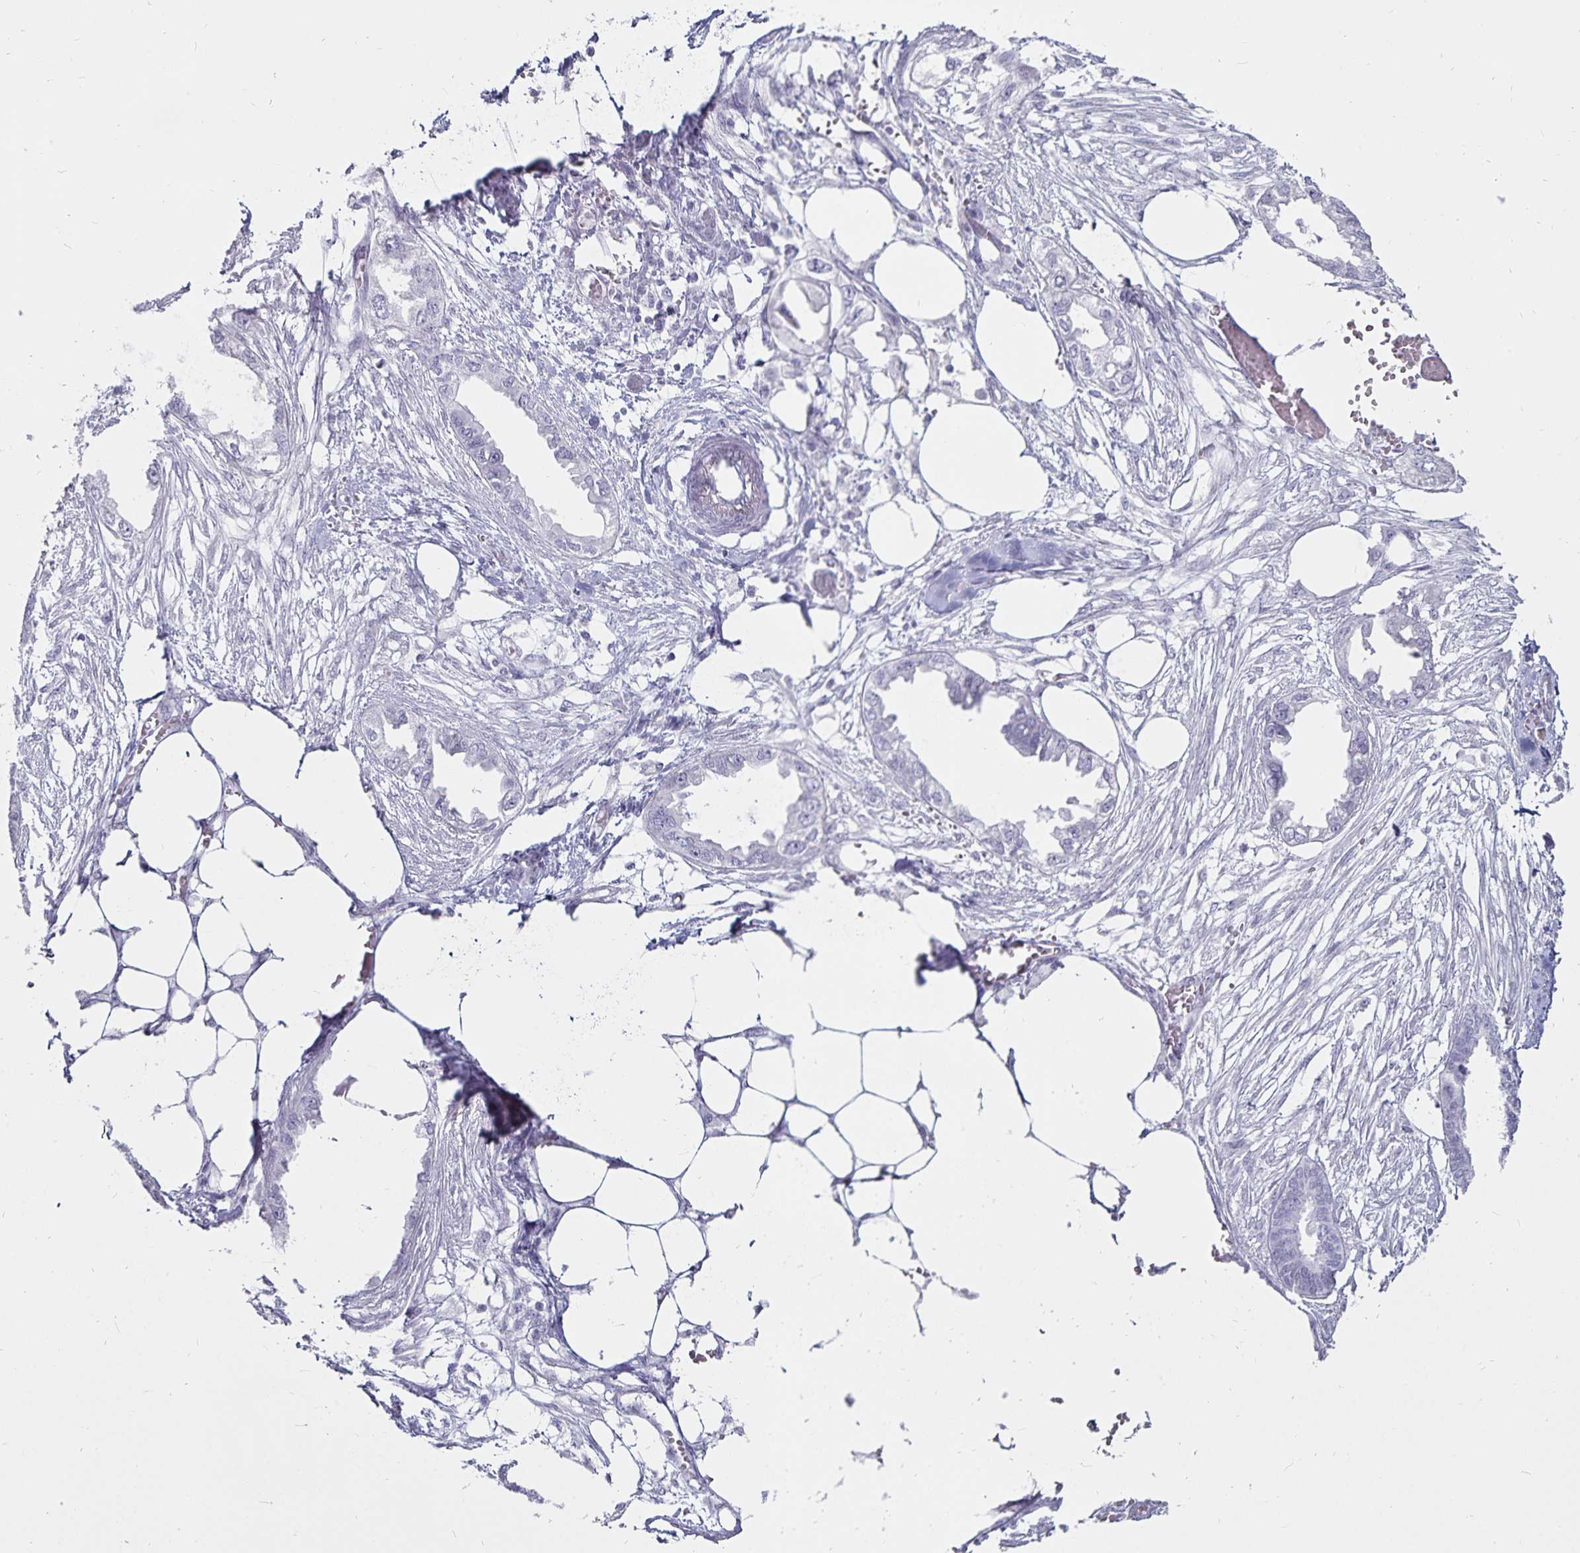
{"staining": {"intensity": "negative", "quantity": "none", "location": "none"}, "tissue": "endometrial cancer", "cell_type": "Tumor cells", "image_type": "cancer", "snomed": [{"axis": "morphology", "description": "Adenocarcinoma, NOS"}, {"axis": "morphology", "description": "Adenocarcinoma, metastatic, NOS"}, {"axis": "topography", "description": "Adipose tissue"}, {"axis": "topography", "description": "Endometrium"}], "caption": "High power microscopy photomicrograph of an immunohistochemistry photomicrograph of adenocarcinoma (endometrial), revealing no significant staining in tumor cells.", "gene": "DEFA6", "patient": {"sex": "female", "age": 67}}